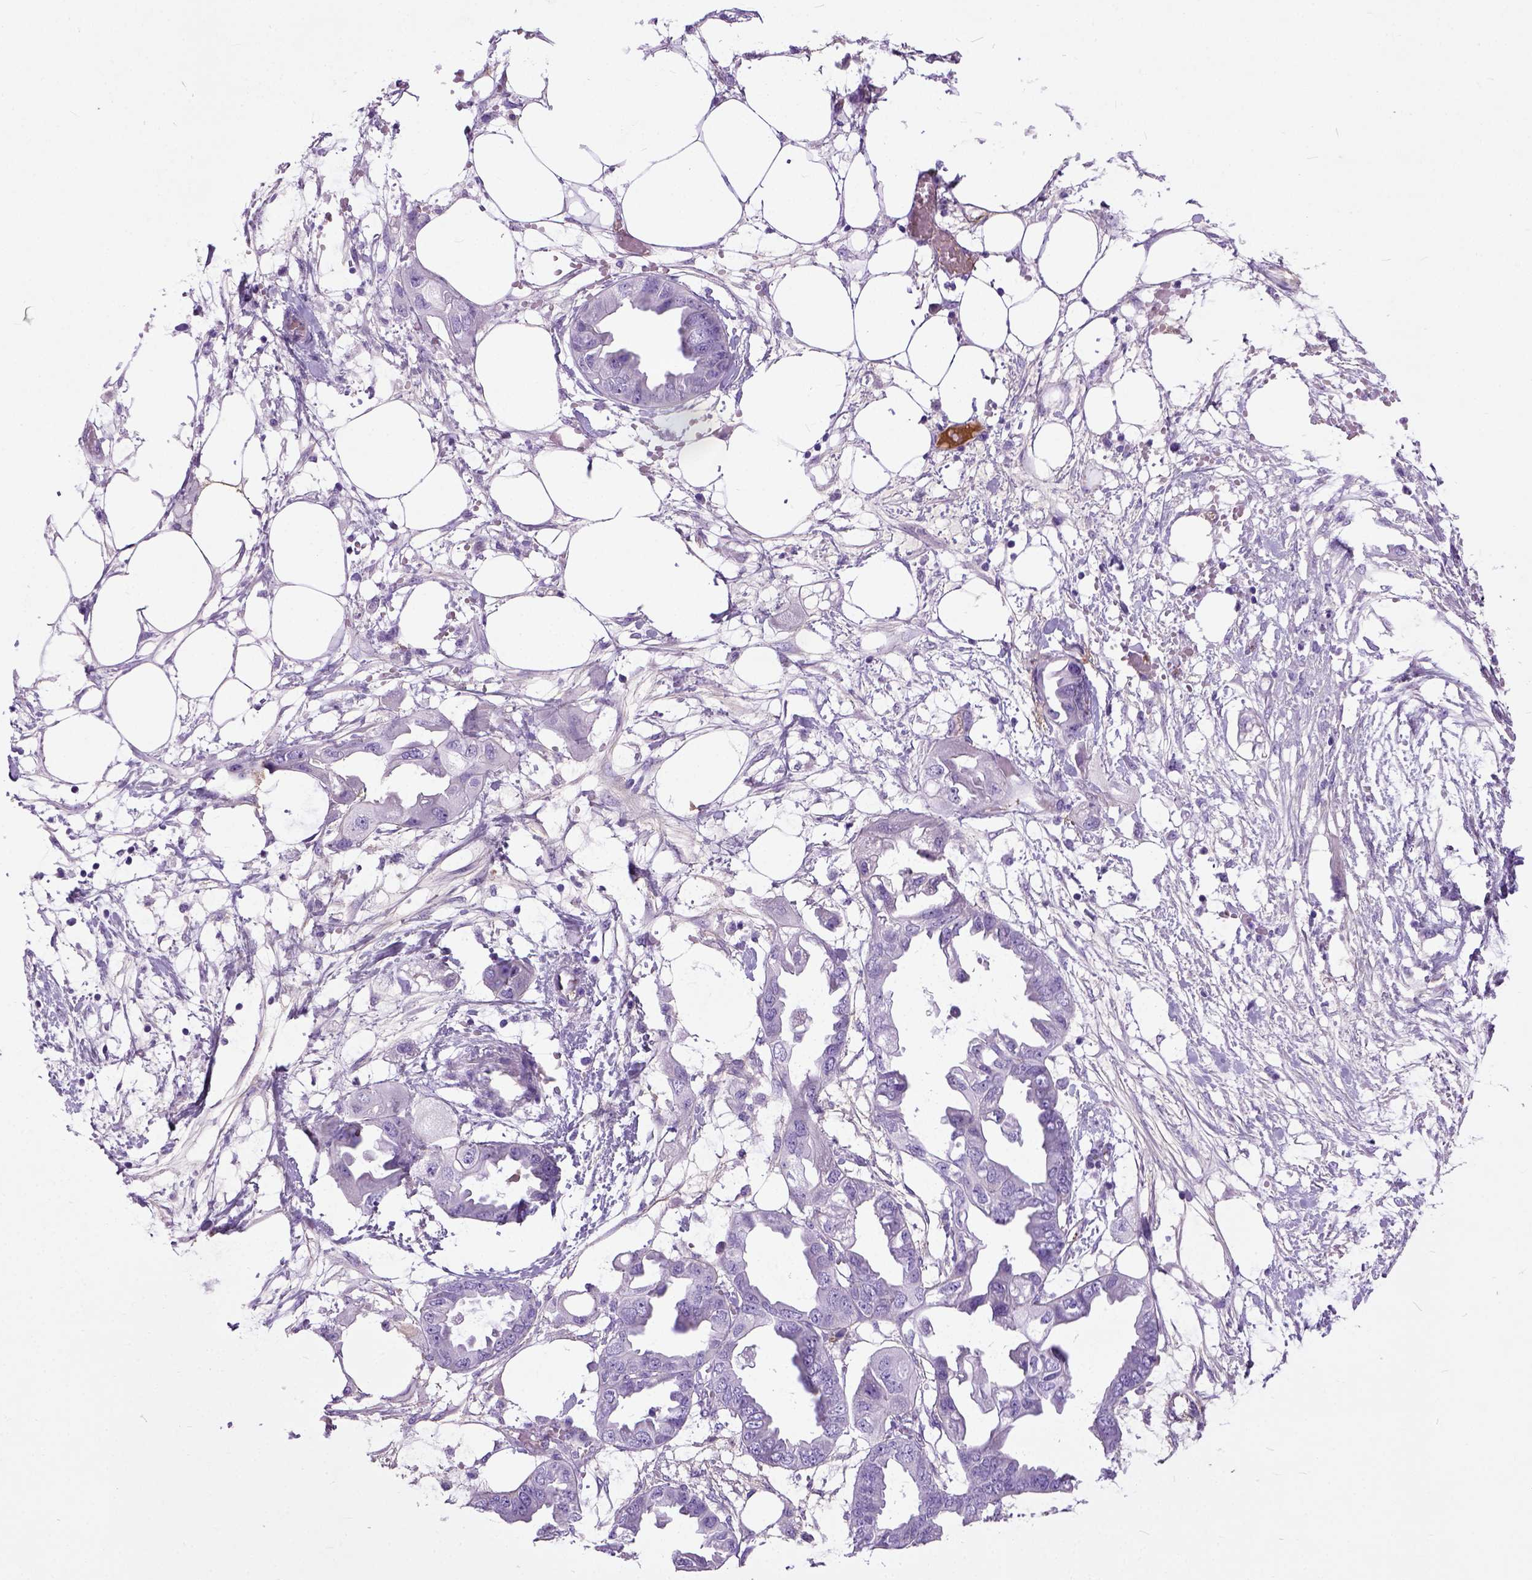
{"staining": {"intensity": "negative", "quantity": "none", "location": "none"}, "tissue": "endometrial cancer", "cell_type": "Tumor cells", "image_type": "cancer", "snomed": [{"axis": "morphology", "description": "Adenocarcinoma, NOS"}, {"axis": "morphology", "description": "Adenocarcinoma, metastatic, NOS"}, {"axis": "topography", "description": "Adipose tissue"}, {"axis": "topography", "description": "Endometrium"}], "caption": "There is no significant expression in tumor cells of adenocarcinoma (endometrial).", "gene": "ADAMTS8", "patient": {"sex": "female", "age": 67}}